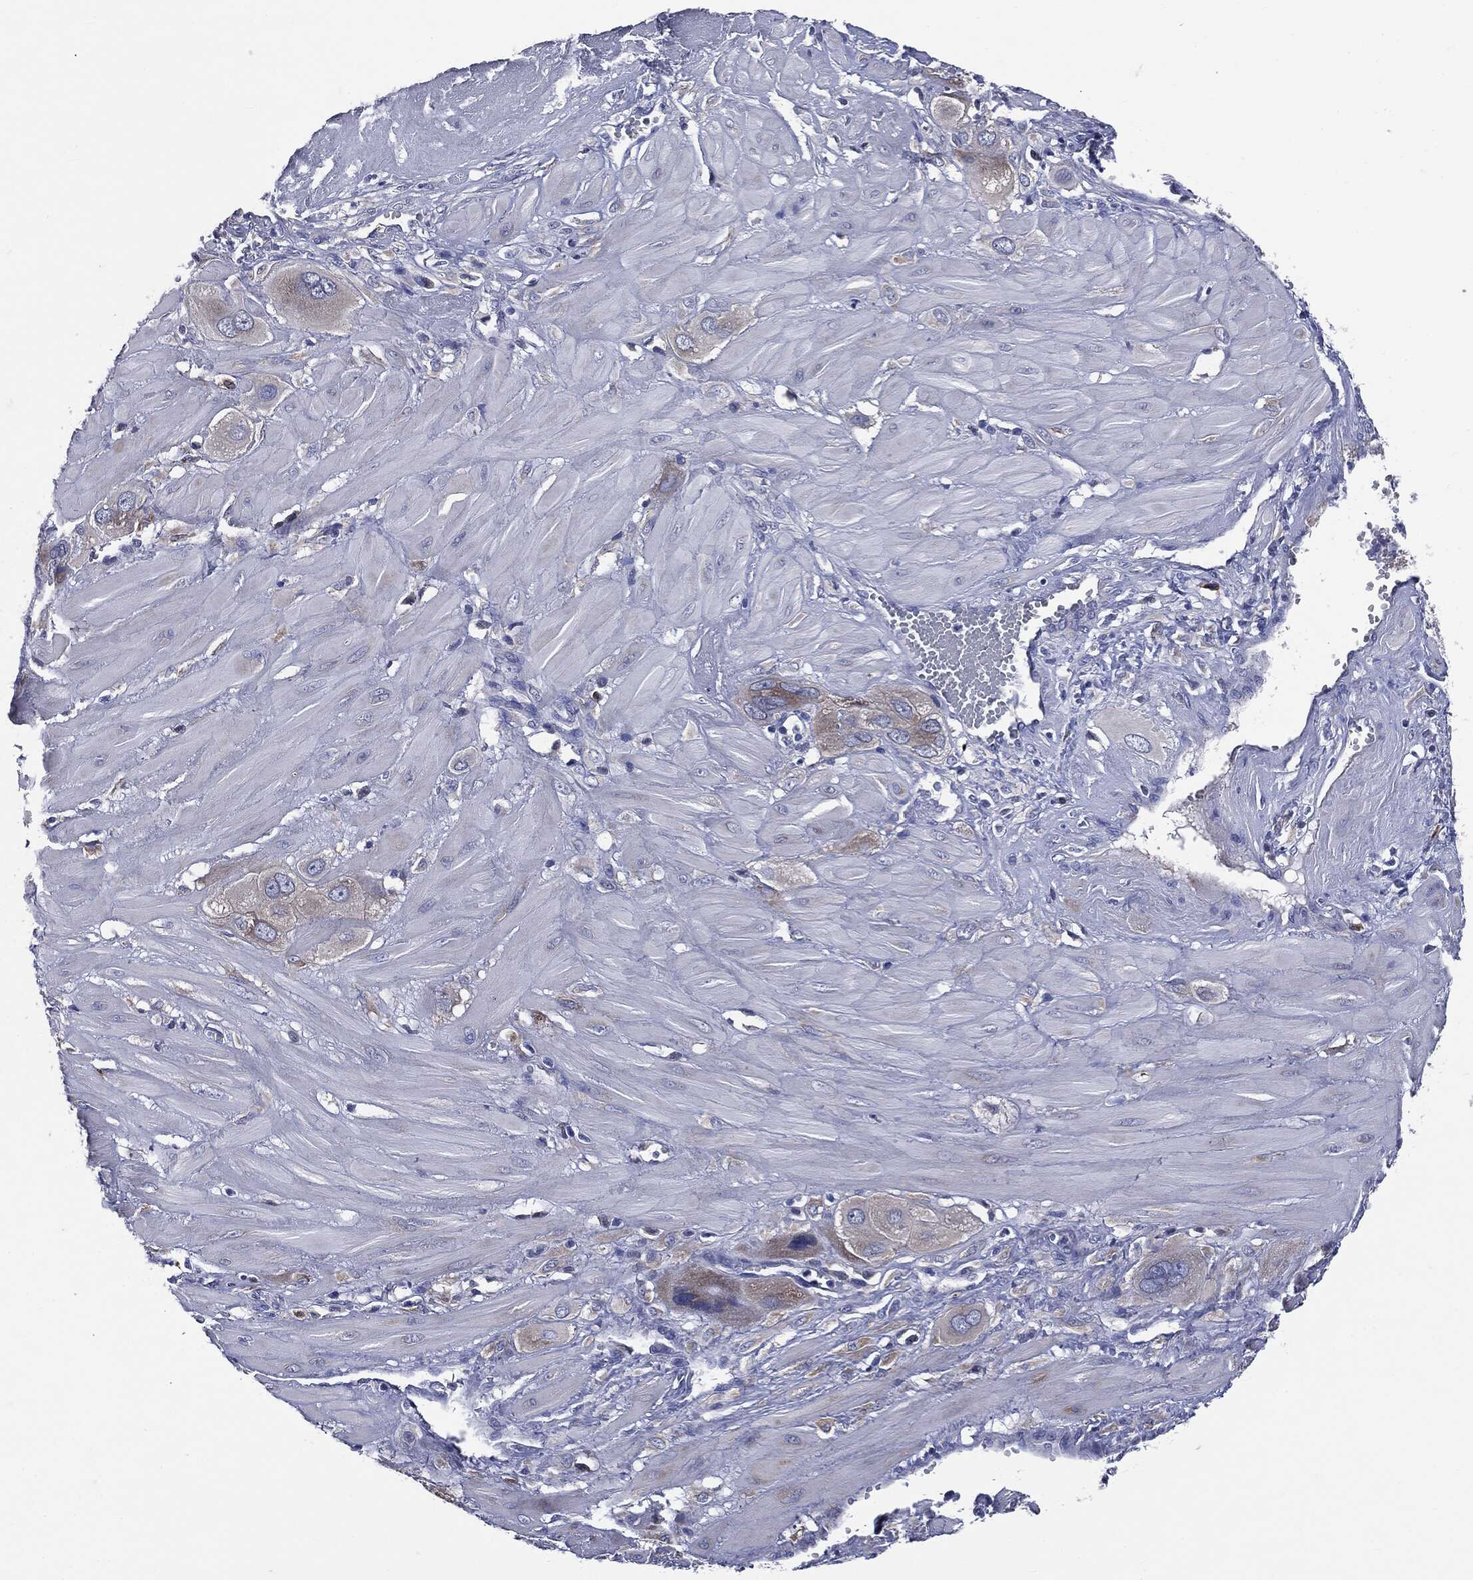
{"staining": {"intensity": "weak", "quantity": "<25%", "location": "cytoplasmic/membranous"}, "tissue": "cervical cancer", "cell_type": "Tumor cells", "image_type": "cancer", "snomed": [{"axis": "morphology", "description": "Squamous cell carcinoma, NOS"}, {"axis": "topography", "description": "Cervix"}], "caption": "IHC photomicrograph of cervical cancer (squamous cell carcinoma) stained for a protein (brown), which exhibits no expression in tumor cells.", "gene": "PTGS2", "patient": {"sex": "female", "age": 34}}